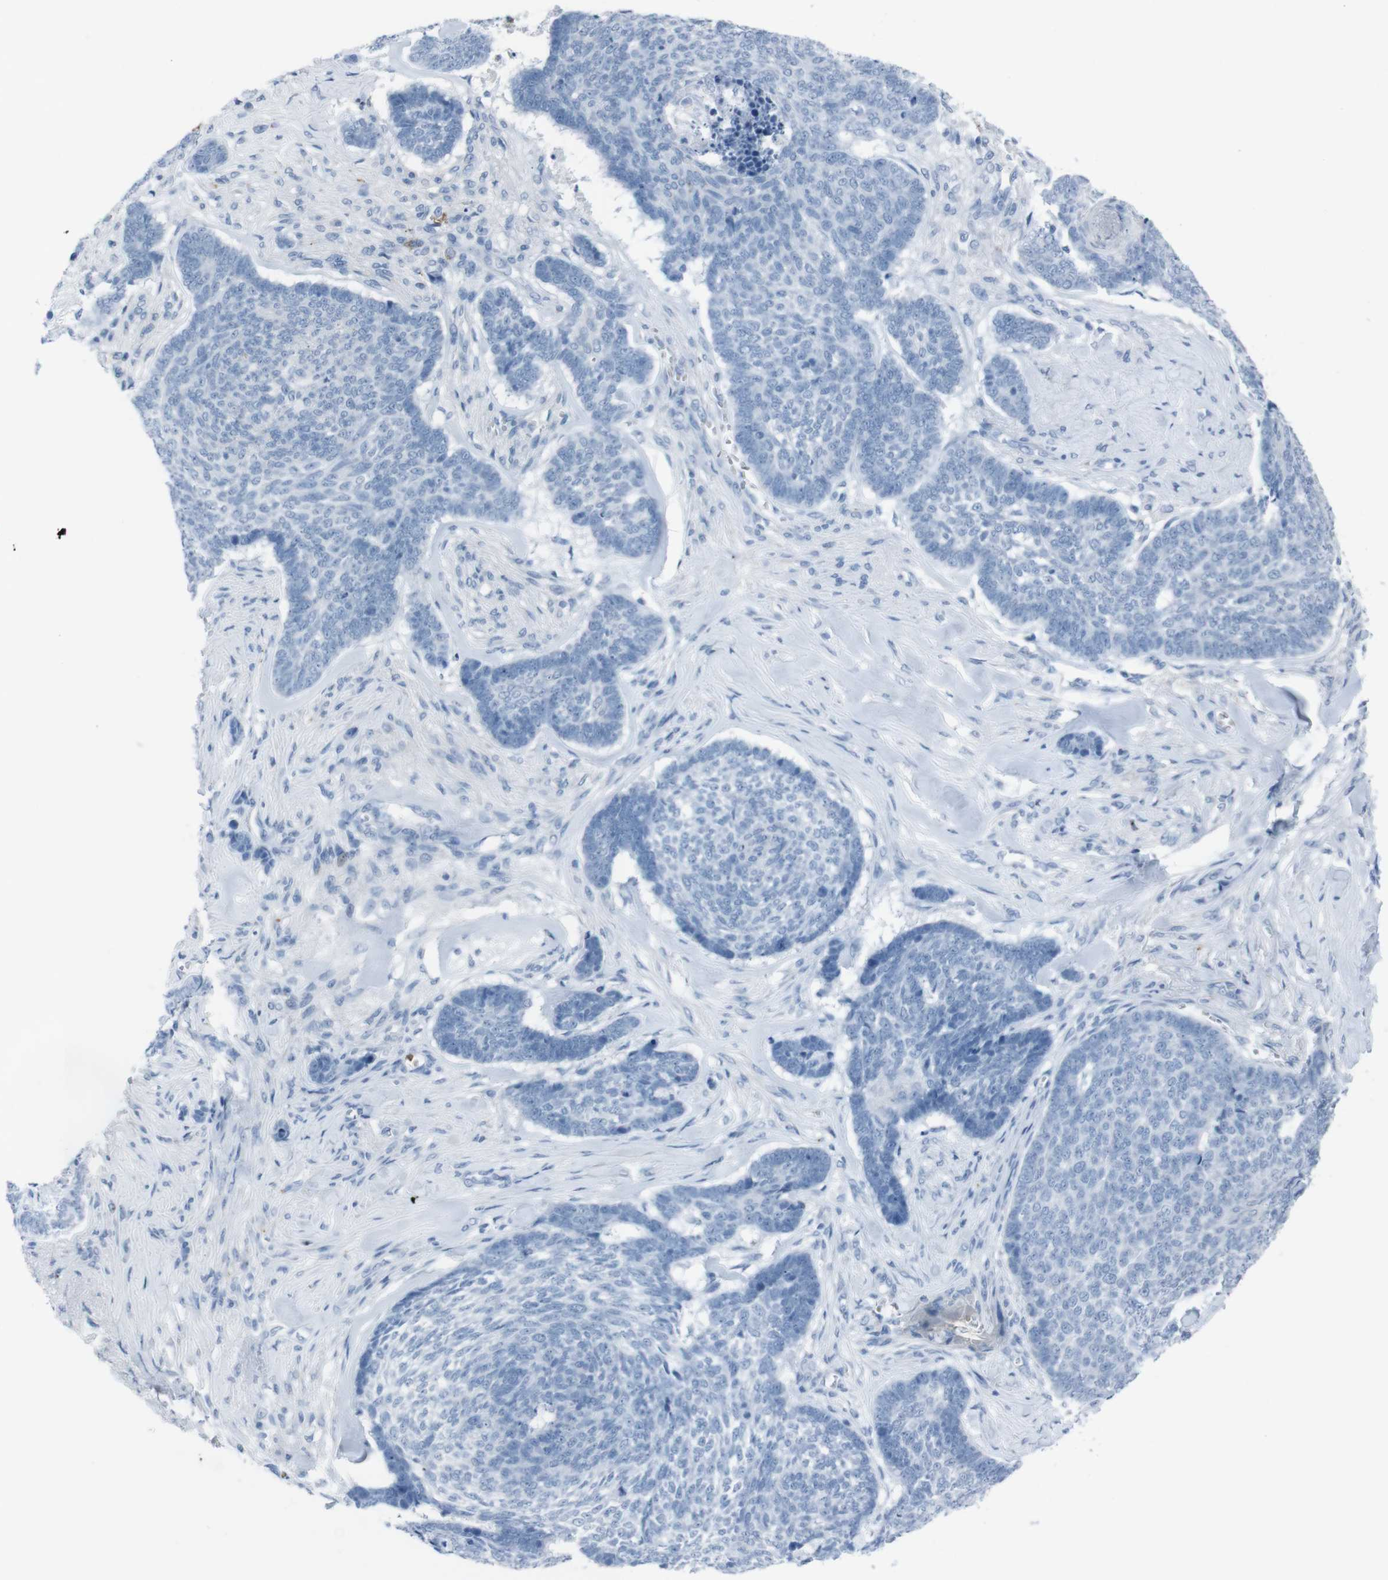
{"staining": {"intensity": "negative", "quantity": "none", "location": "none"}, "tissue": "skin cancer", "cell_type": "Tumor cells", "image_type": "cancer", "snomed": [{"axis": "morphology", "description": "Basal cell carcinoma"}, {"axis": "topography", "description": "Skin"}], "caption": "Human skin cancer stained for a protein using immunohistochemistry (IHC) demonstrates no positivity in tumor cells.", "gene": "ST6GAL1", "patient": {"sex": "male", "age": 84}}